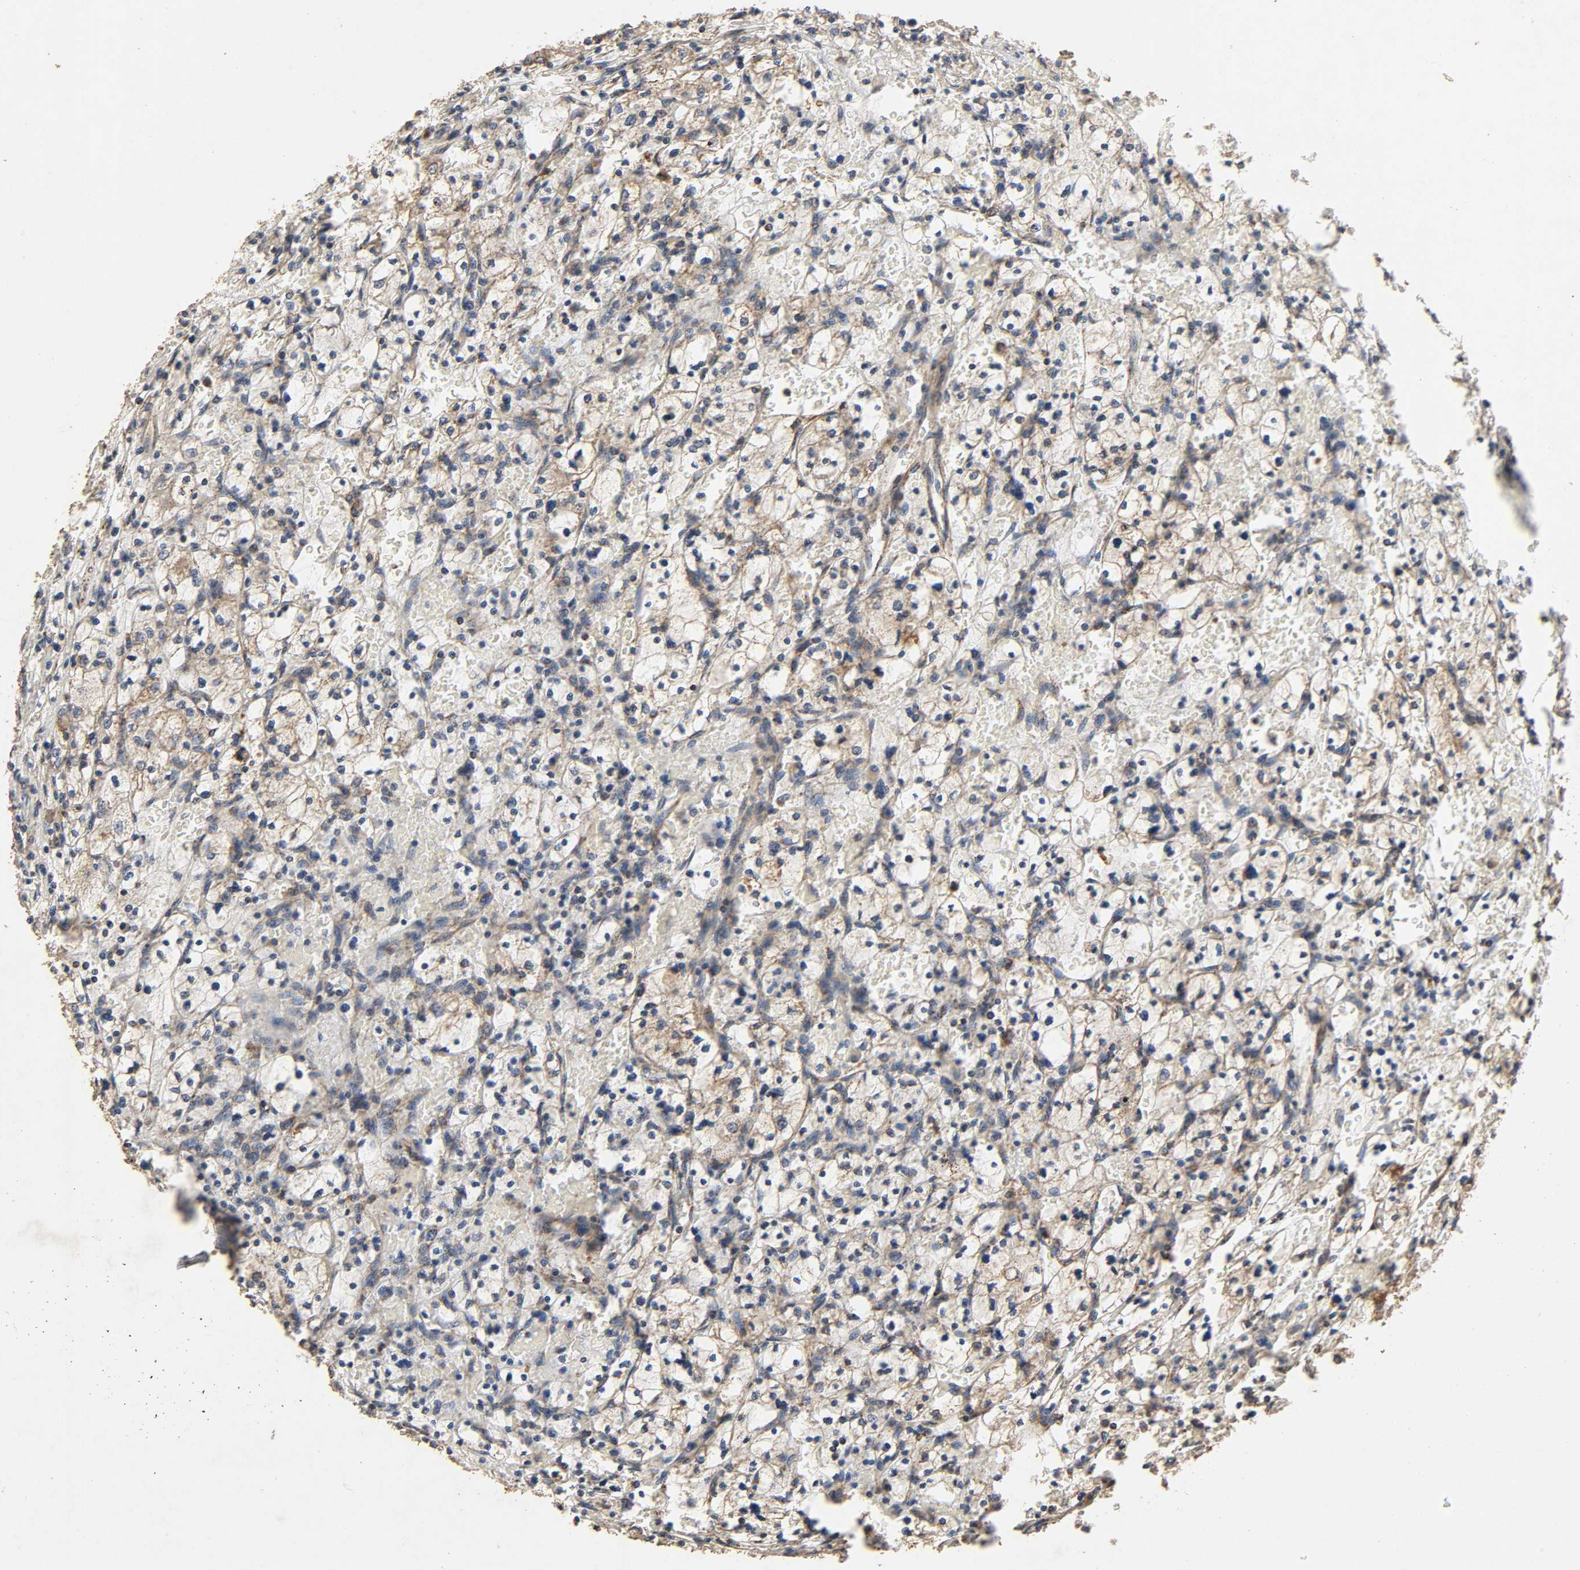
{"staining": {"intensity": "negative", "quantity": "none", "location": "none"}, "tissue": "renal cancer", "cell_type": "Tumor cells", "image_type": "cancer", "snomed": [{"axis": "morphology", "description": "Adenocarcinoma, NOS"}, {"axis": "topography", "description": "Kidney"}], "caption": "A high-resolution photomicrograph shows immunohistochemistry (IHC) staining of renal cancer (adenocarcinoma), which reveals no significant expression in tumor cells. (Stains: DAB (3,3'-diaminobenzidine) immunohistochemistry (IHC) with hematoxylin counter stain, Microscopy: brightfield microscopy at high magnification).", "gene": "NDUFS3", "patient": {"sex": "female", "age": 83}}